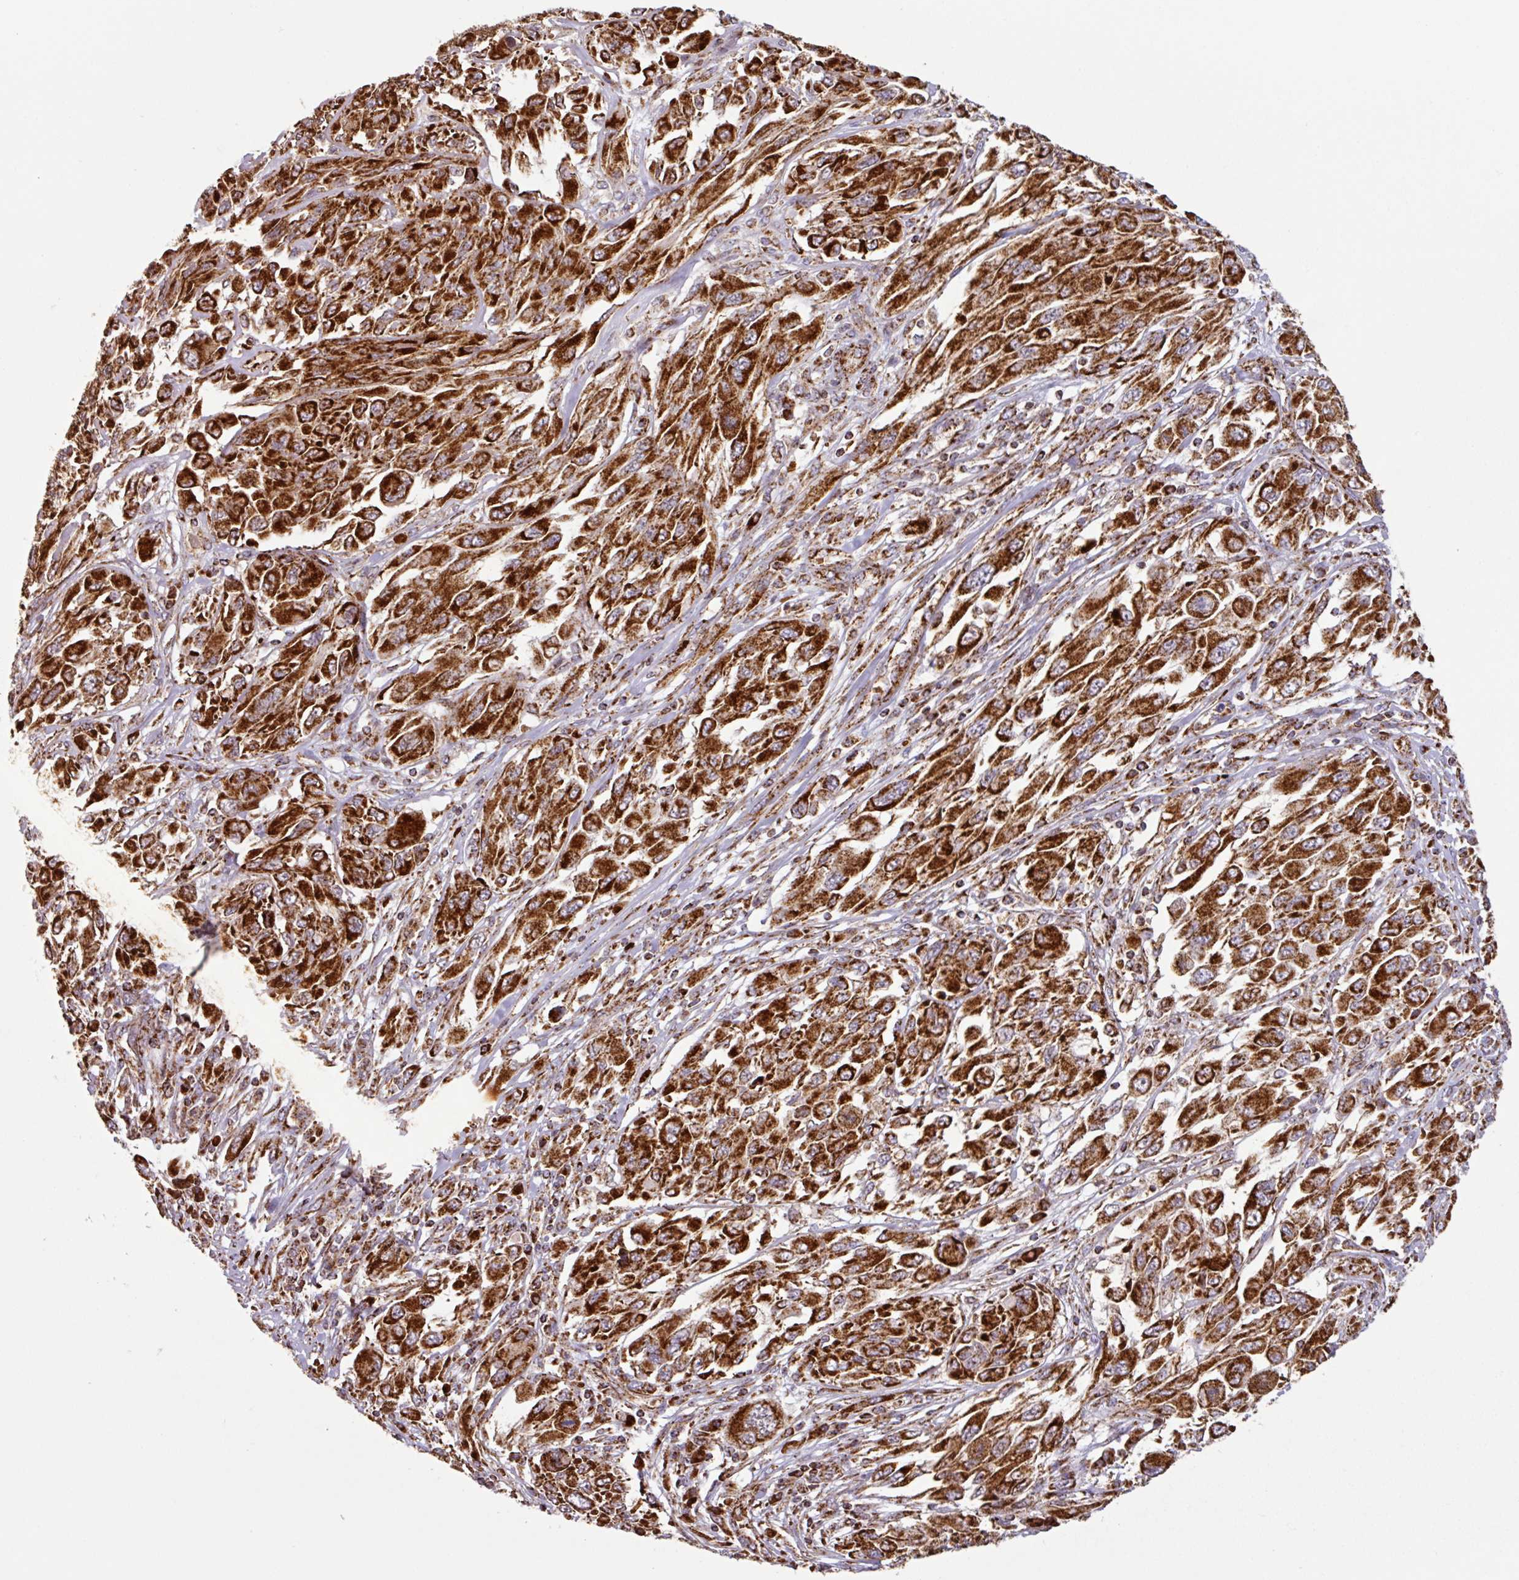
{"staining": {"intensity": "strong", "quantity": ">75%", "location": "cytoplasmic/membranous"}, "tissue": "melanoma", "cell_type": "Tumor cells", "image_type": "cancer", "snomed": [{"axis": "morphology", "description": "Malignant melanoma, NOS"}, {"axis": "topography", "description": "Skin"}], "caption": "Immunohistochemical staining of melanoma shows high levels of strong cytoplasmic/membranous staining in about >75% of tumor cells. The protein is stained brown, and the nuclei are stained in blue (DAB IHC with brightfield microscopy, high magnification).", "gene": "TRAP1", "patient": {"sex": "female", "age": 91}}